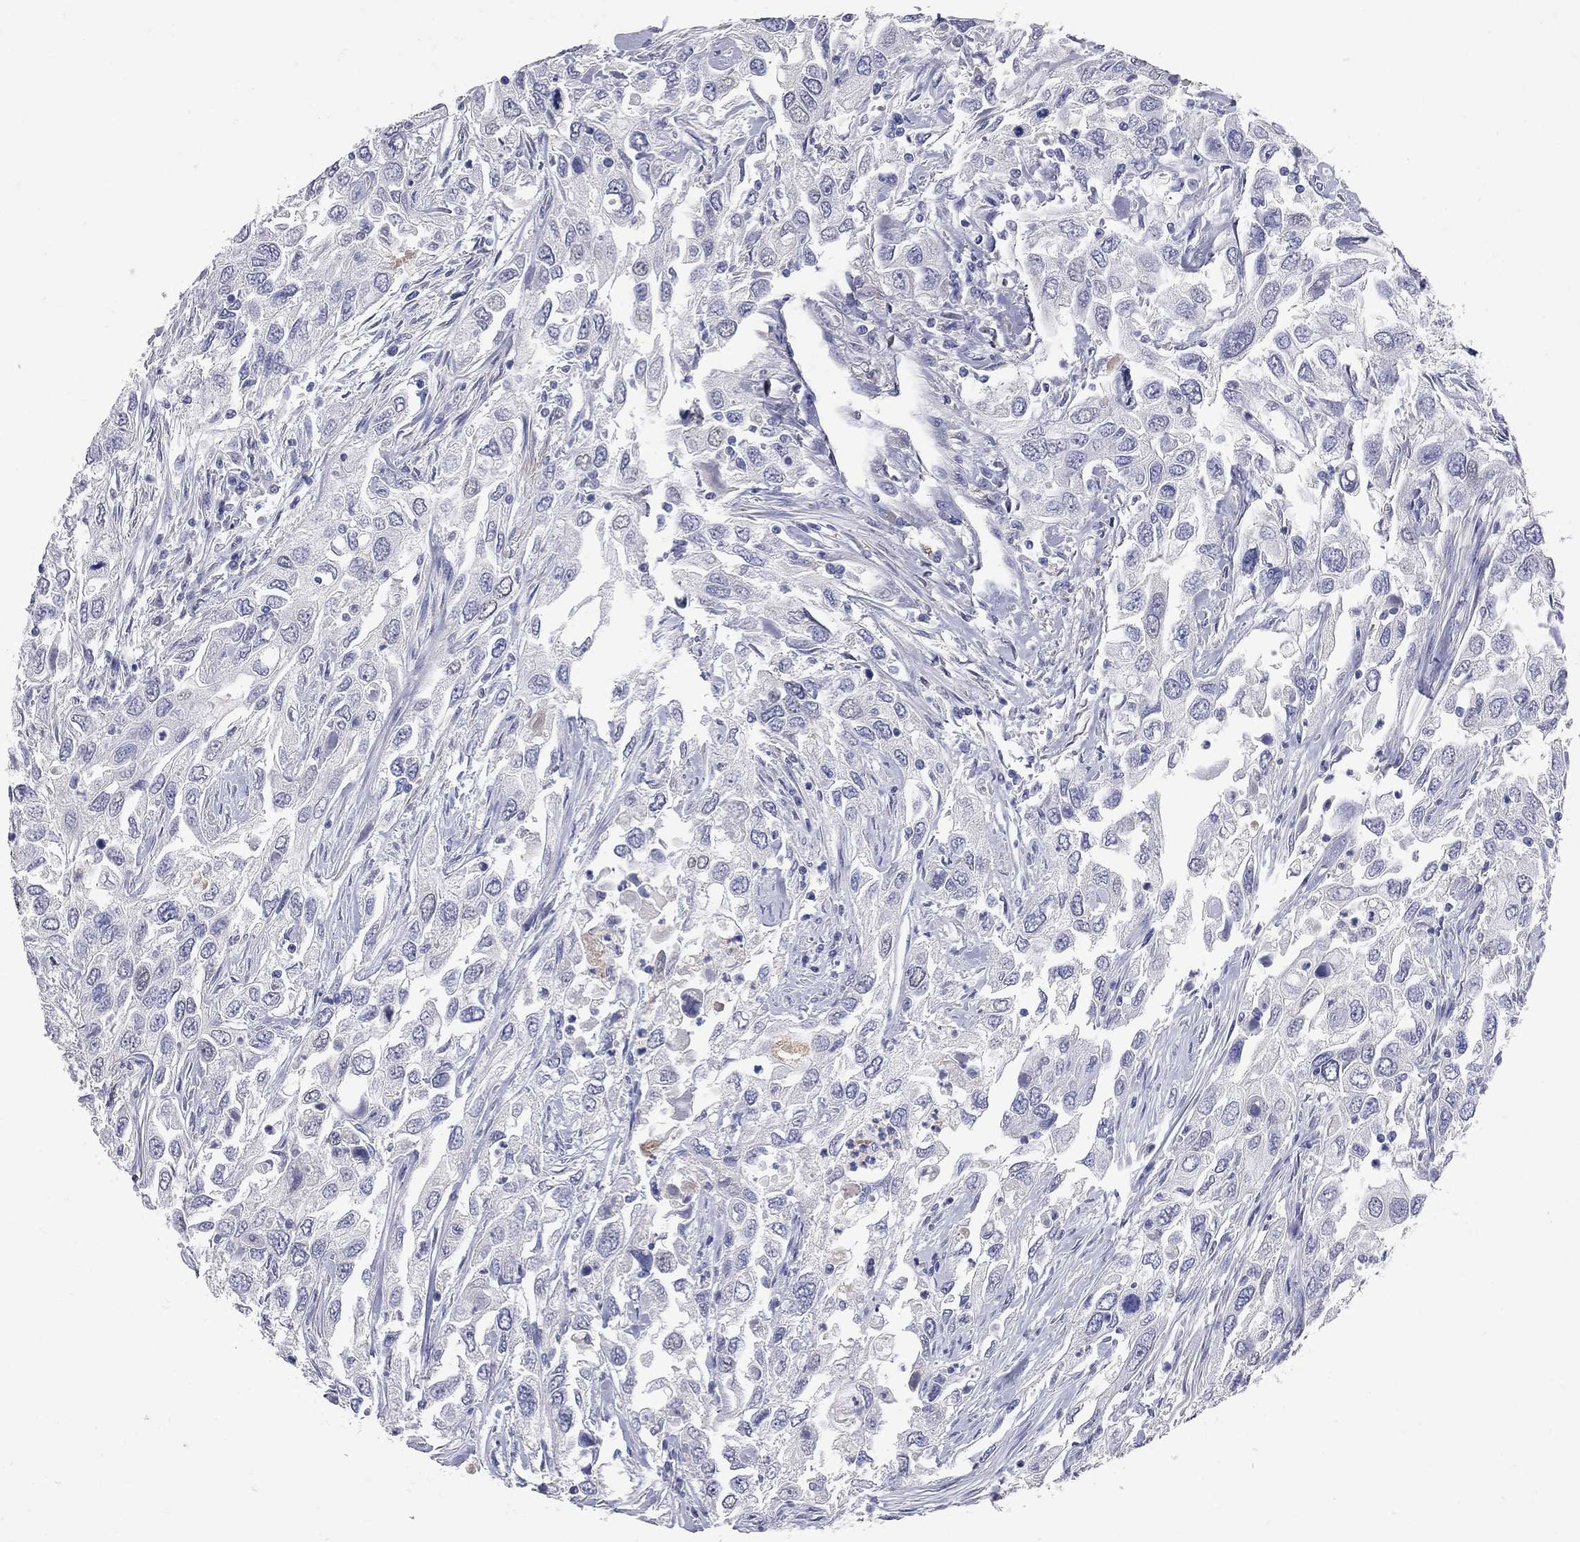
{"staining": {"intensity": "negative", "quantity": "none", "location": "none"}, "tissue": "urothelial cancer", "cell_type": "Tumor cells", "image_type": "cancer", "snomed": [{"axis": "morphology", "description": "Urothelial carcinoma, High grade"}, {"axis": "topography", "description": "Urinary bladder"}], "caption": "Tumor cells show no significant expression in high-grade urothelial carcinoma.", "gene": "FAM221B", "patient": {"sex": "male", "age": 76}}